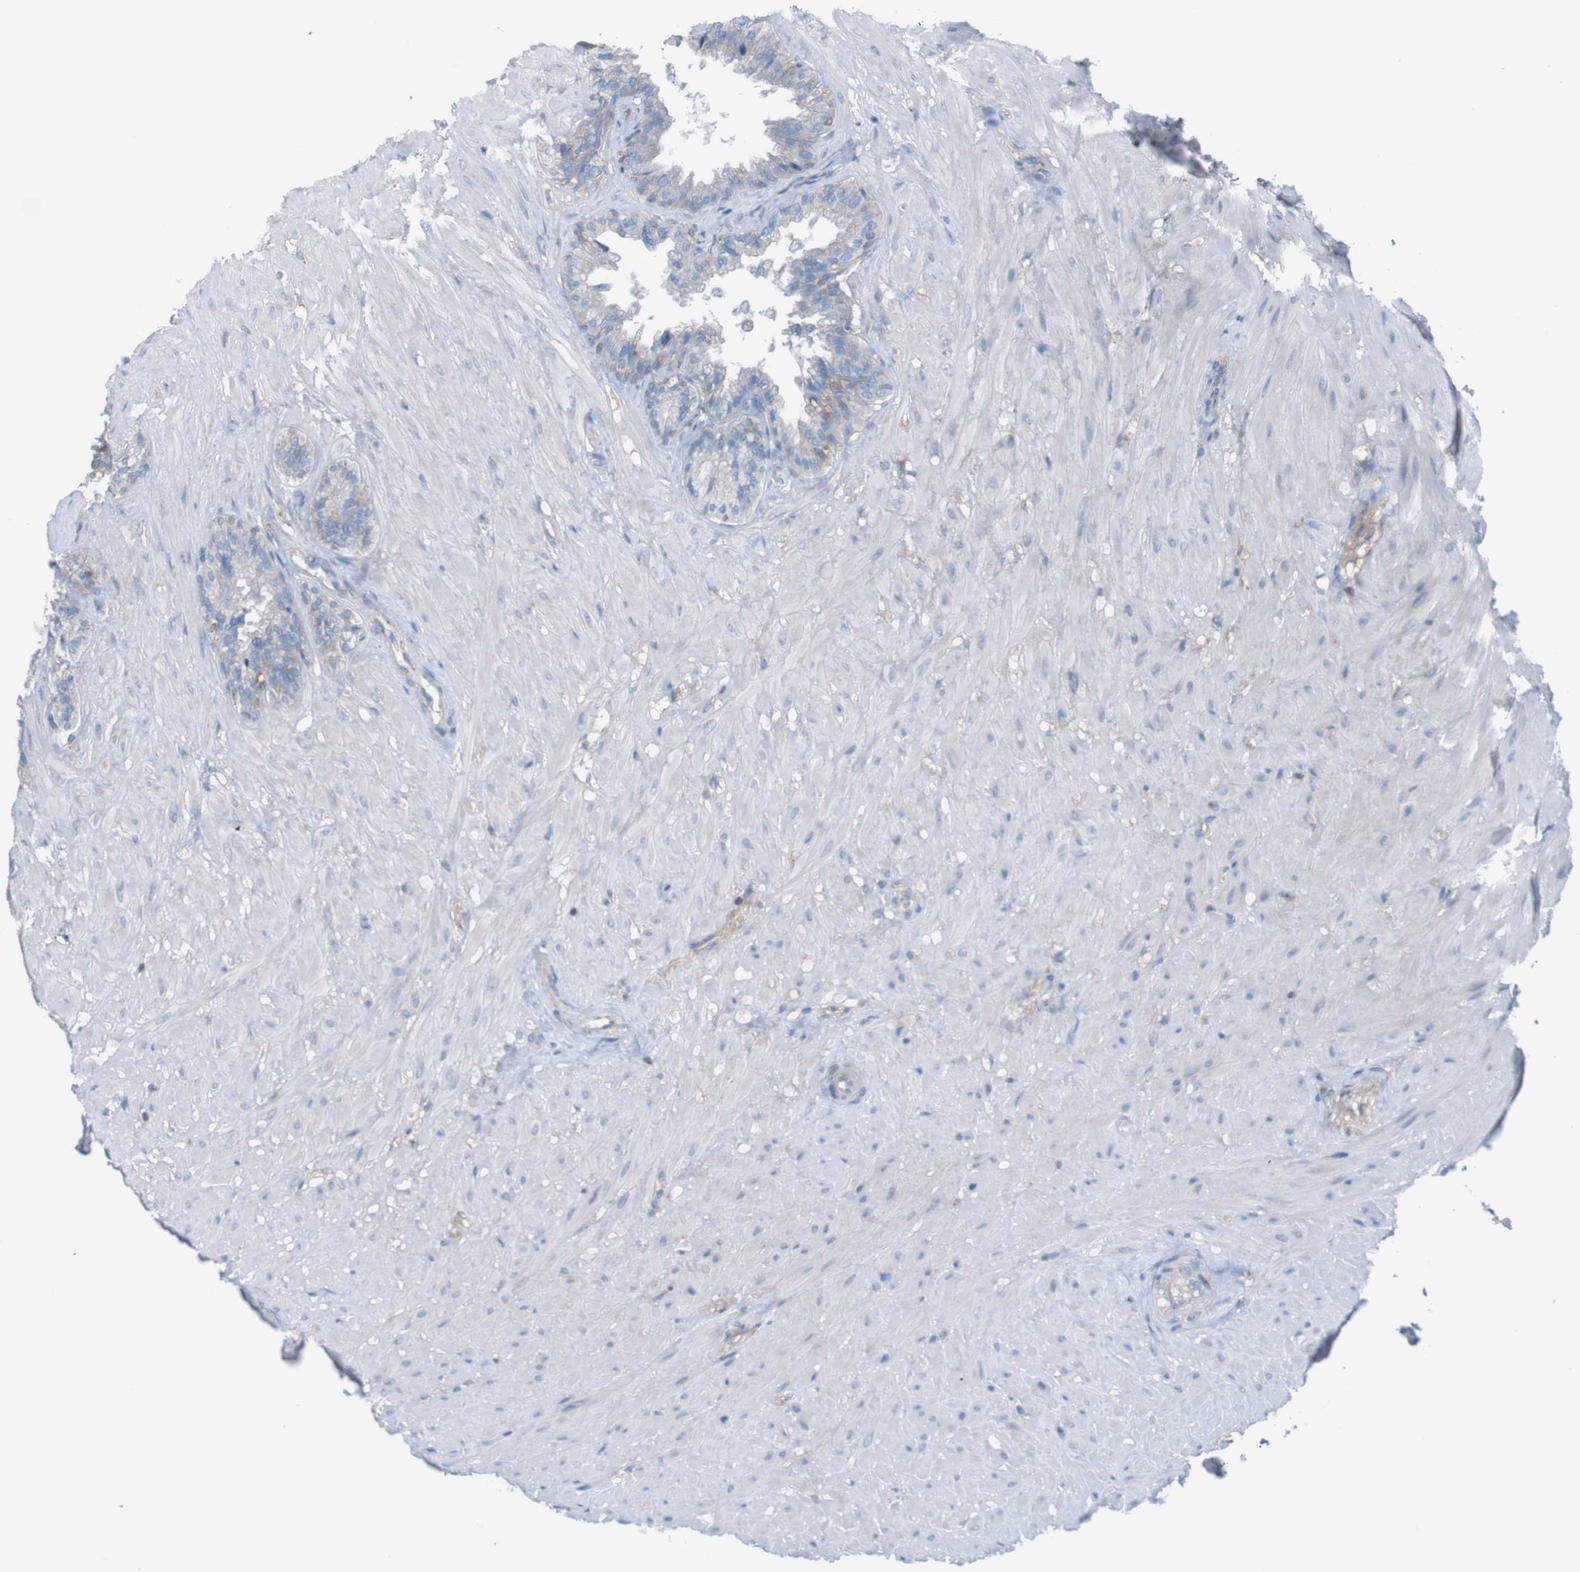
{"staining": {"intensity": "moderate", "quantity": "25%-75%", "location": "cytoplasmic/membranous"}, "tissue": "seminal vesicle", "cell_type": "Glandular cells", "image_type": "normal", "snomed": [{"axis": "morphology", "description": "Normal tissue, NOS"}, {"axis": "topography", "description": "Seminal veicle"}], "caption": "Immunohistochemistry (IHC) (DAB (3,3'-diaminobenzidine)) staining of unremarkable seminal vesicle demonstrates moderate cytoplasmic/membranous protein staining in approximately 25%-75% of glandular cells.", "gene": "MINAR1", "patient": {"sex": "male", "age": 46}}